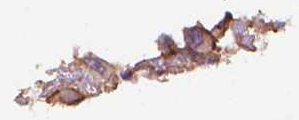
{"staining": {"intensity": "moderate", "quantity": "25%-75%", "location": "cytoplasmic/membranous"}, "tissue": "urothelial cancer", "cell_type": "Tumor cells", "image_type": "cancer", "snomed": [{"axis": "morphology", "description": "Urothelial carcinoma, High grade"}, {"axis": "topography", "description": "Urinary bladder"}], "caption": "Immunohistochemical staining of urothelial carcinoma (high-grade) shows moderate cytoplasmic/membranous protein expression in about 25%-75% of tumor cells. (brown staining indicates protein expression, while blue staining denotes nuclei).", "gene": "AMMECR1", "patient": {"sex": "male", "age": 53}}